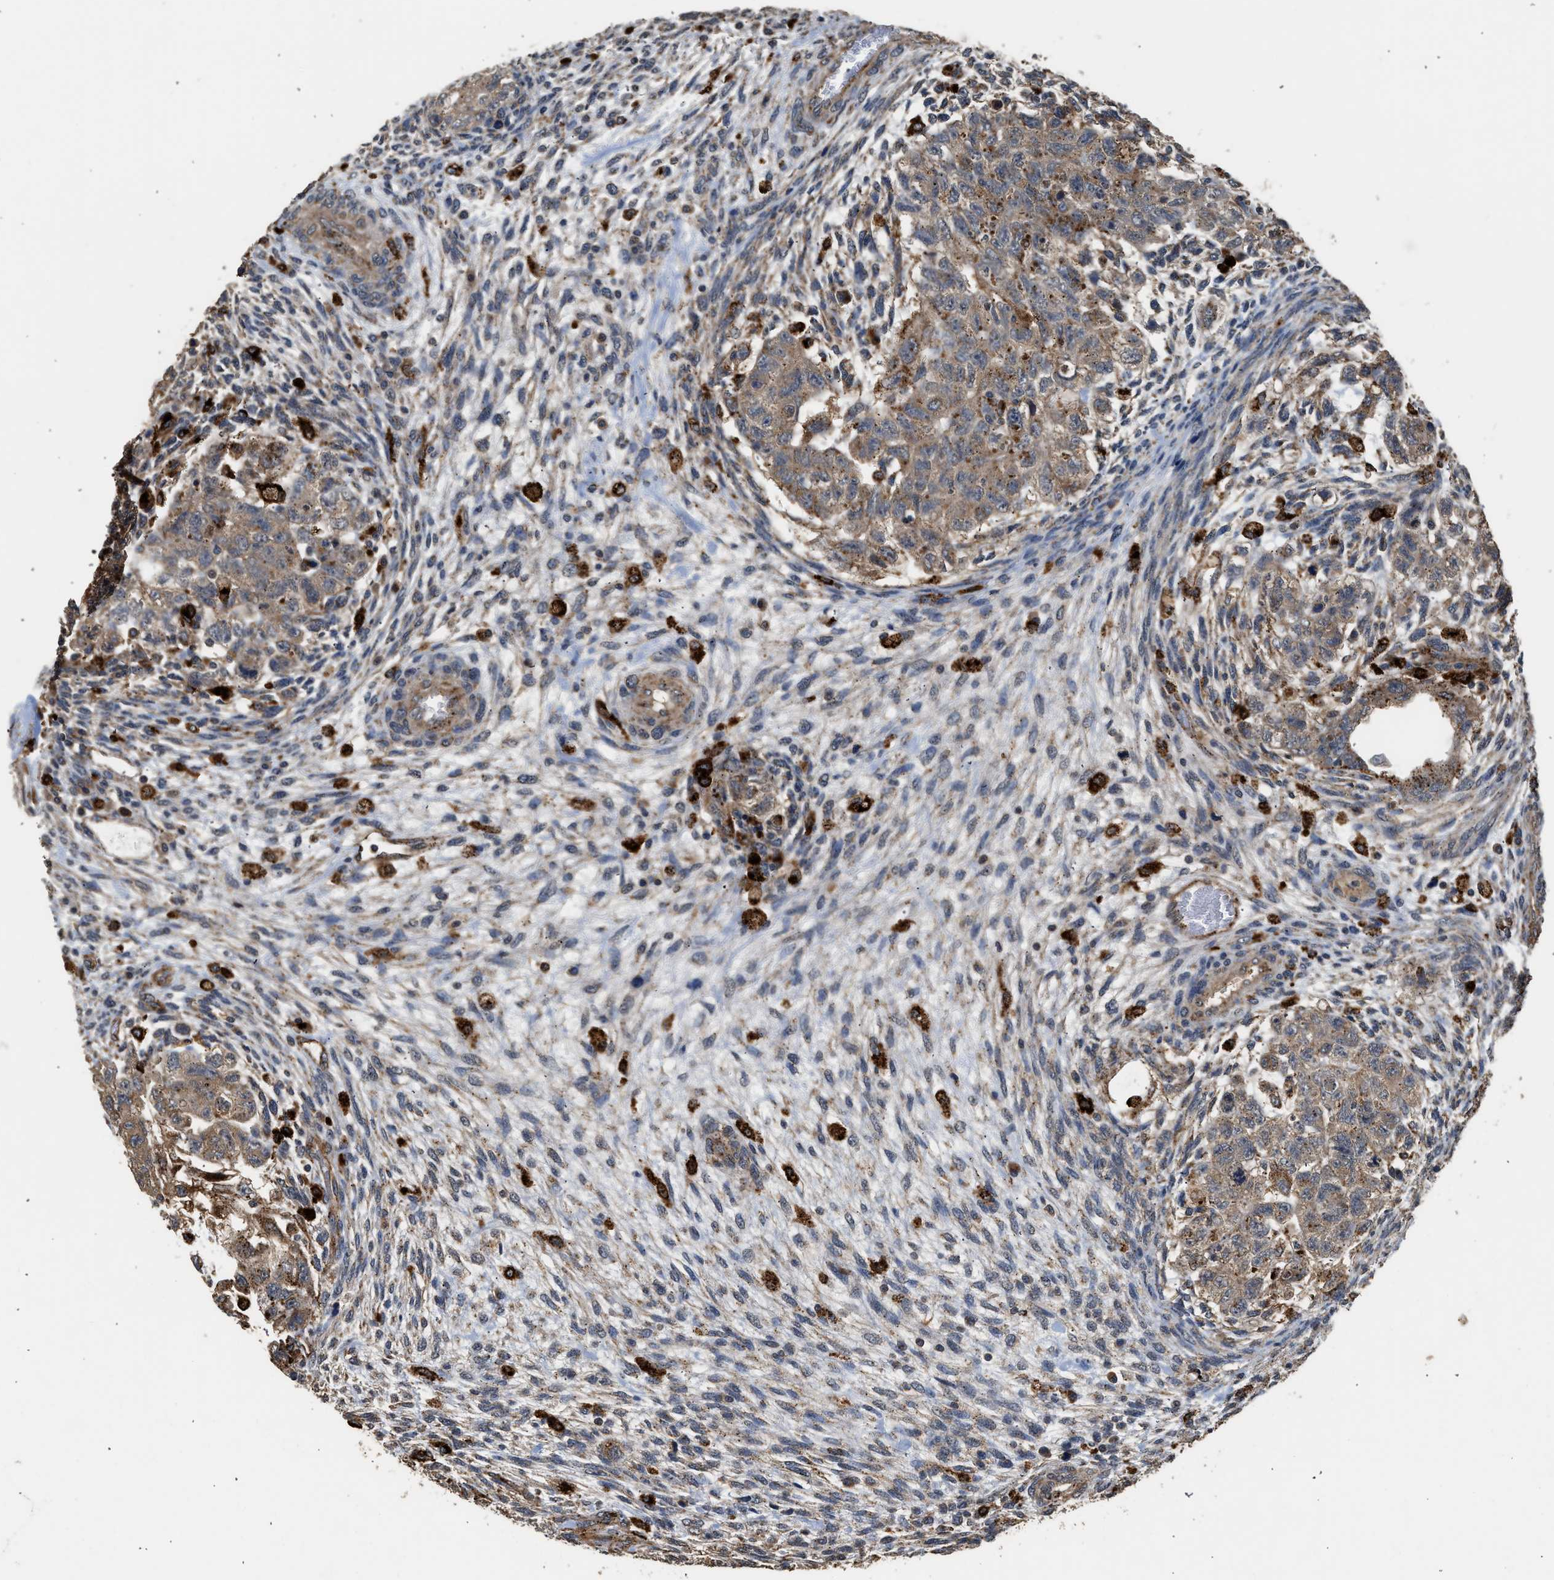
{"staining": {"intensity": "moderate", "quantity": ">75%", "location": "cytoplasmic/membranous"}, "tissue": "testis cancer", "cell_type": "Tumor cells", "image_type": "cancer", "snomed": [{"axis": "morphology", "description": "Normal tissue, NOS"}, {"axis": "morphology", "description": "Carcinoma, Embryonal, NOS"}, {"axis": "topography", "description": "Testis"}], "caption": "Brown immunohistochemical staining in human testis cancer (embryonal carcinoma) demonstrates moderate cytoplasmic/membranous staining in approximately >75% of tumor cells.", "gene": "CTSV", "patient": {"sex": "male", "age": 36}}